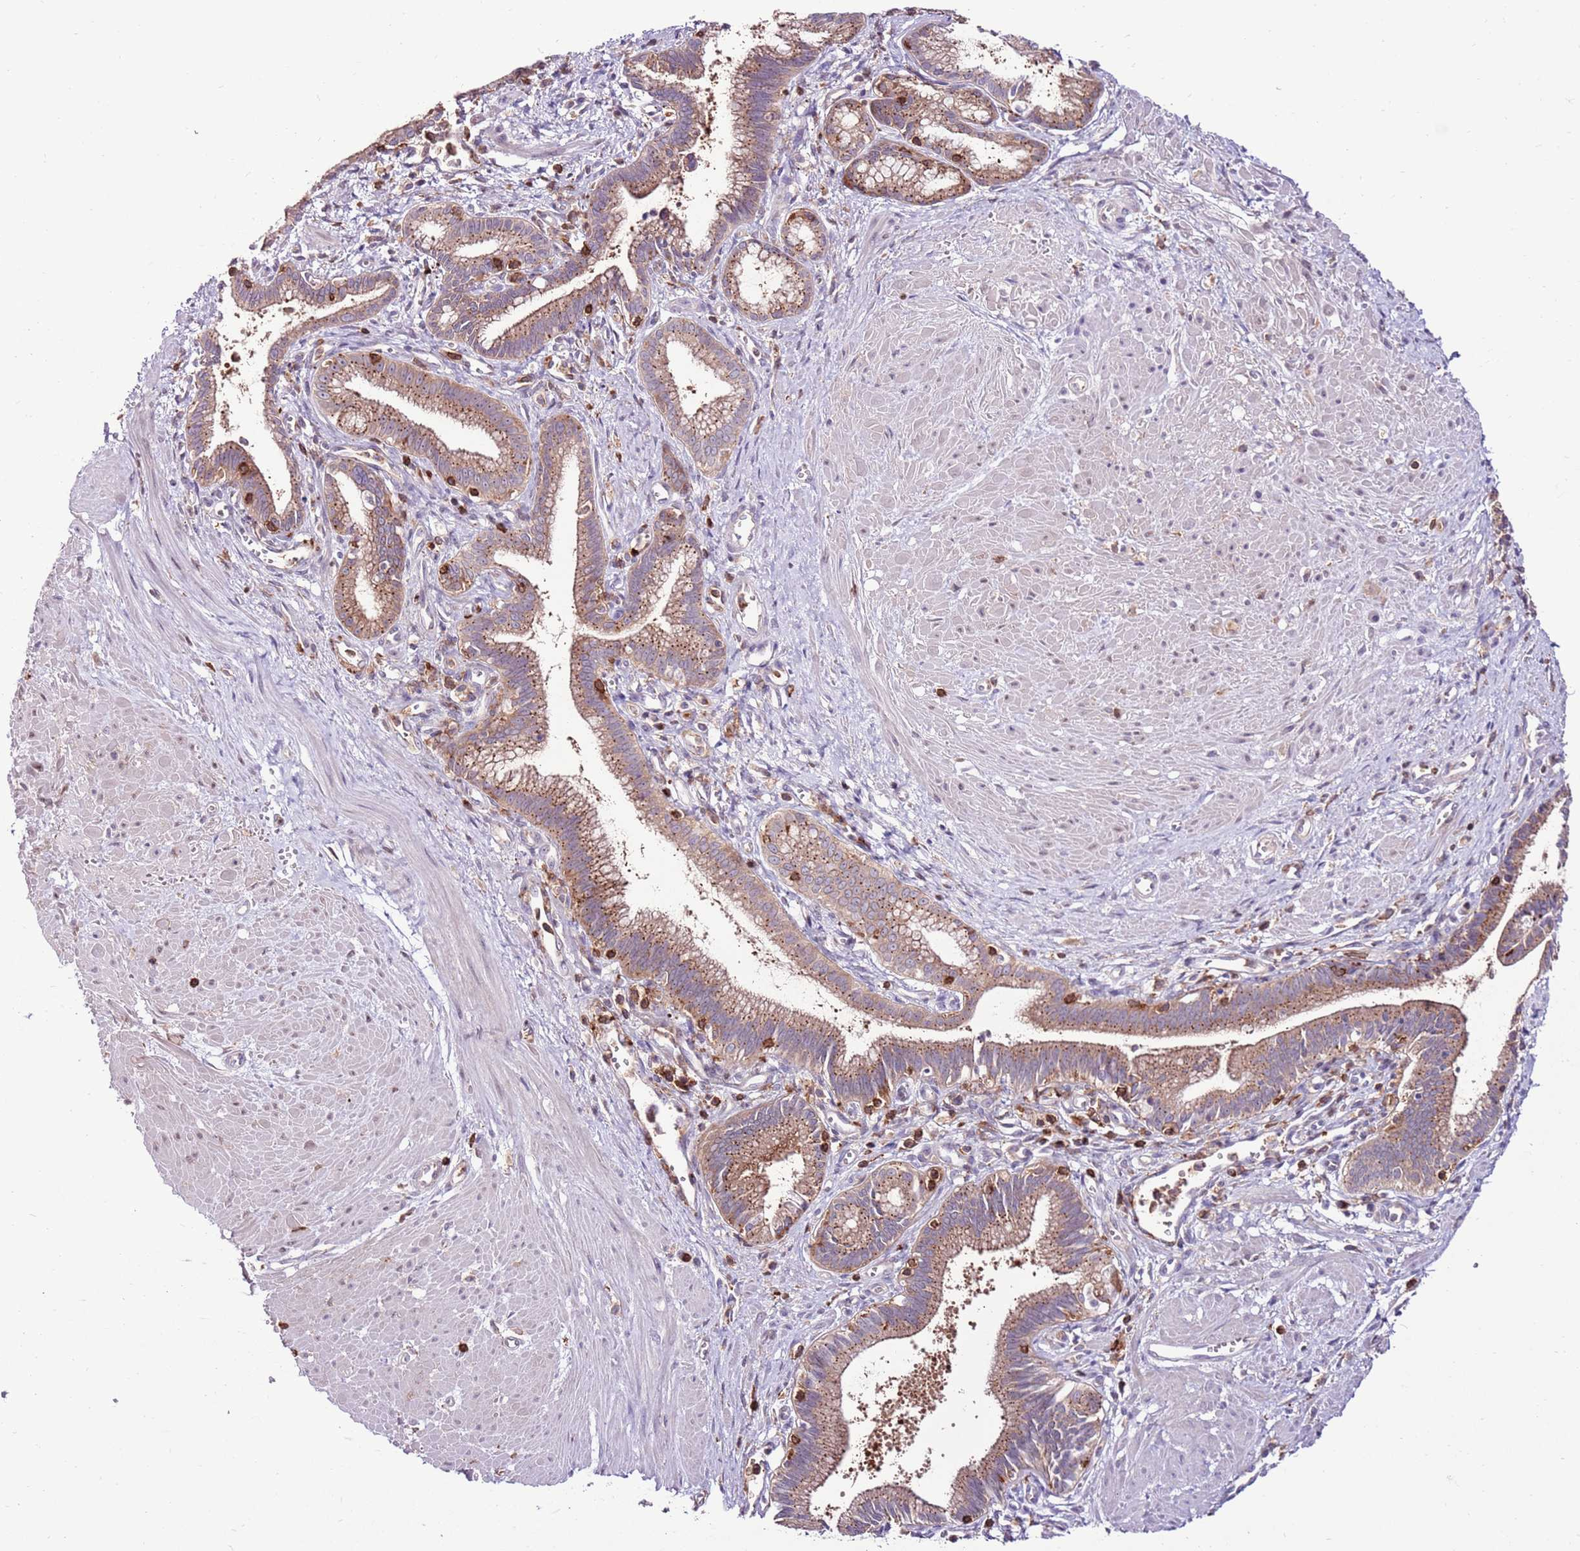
{"staining": {"intensity": "moderate", "quantity": ">75%", "location": "cytoplasmic/membranous"}, "tissue": "pancreatic cancer", "cell_type": "Tumor cells", "image_type": "cancer", "snomed": [{"axis": "morphology", "description": "Adenocarcinoma, NOS"}, {"axis": "topography", "description": "Pancreas"}], "caption": "Moderate cytoplasmic/membranous staining is appreciated in about >75% of tumor cells in pancreatic cancer.", "gene": "ZSWIM1", "patient": {"sex": "male", "age": 78}}